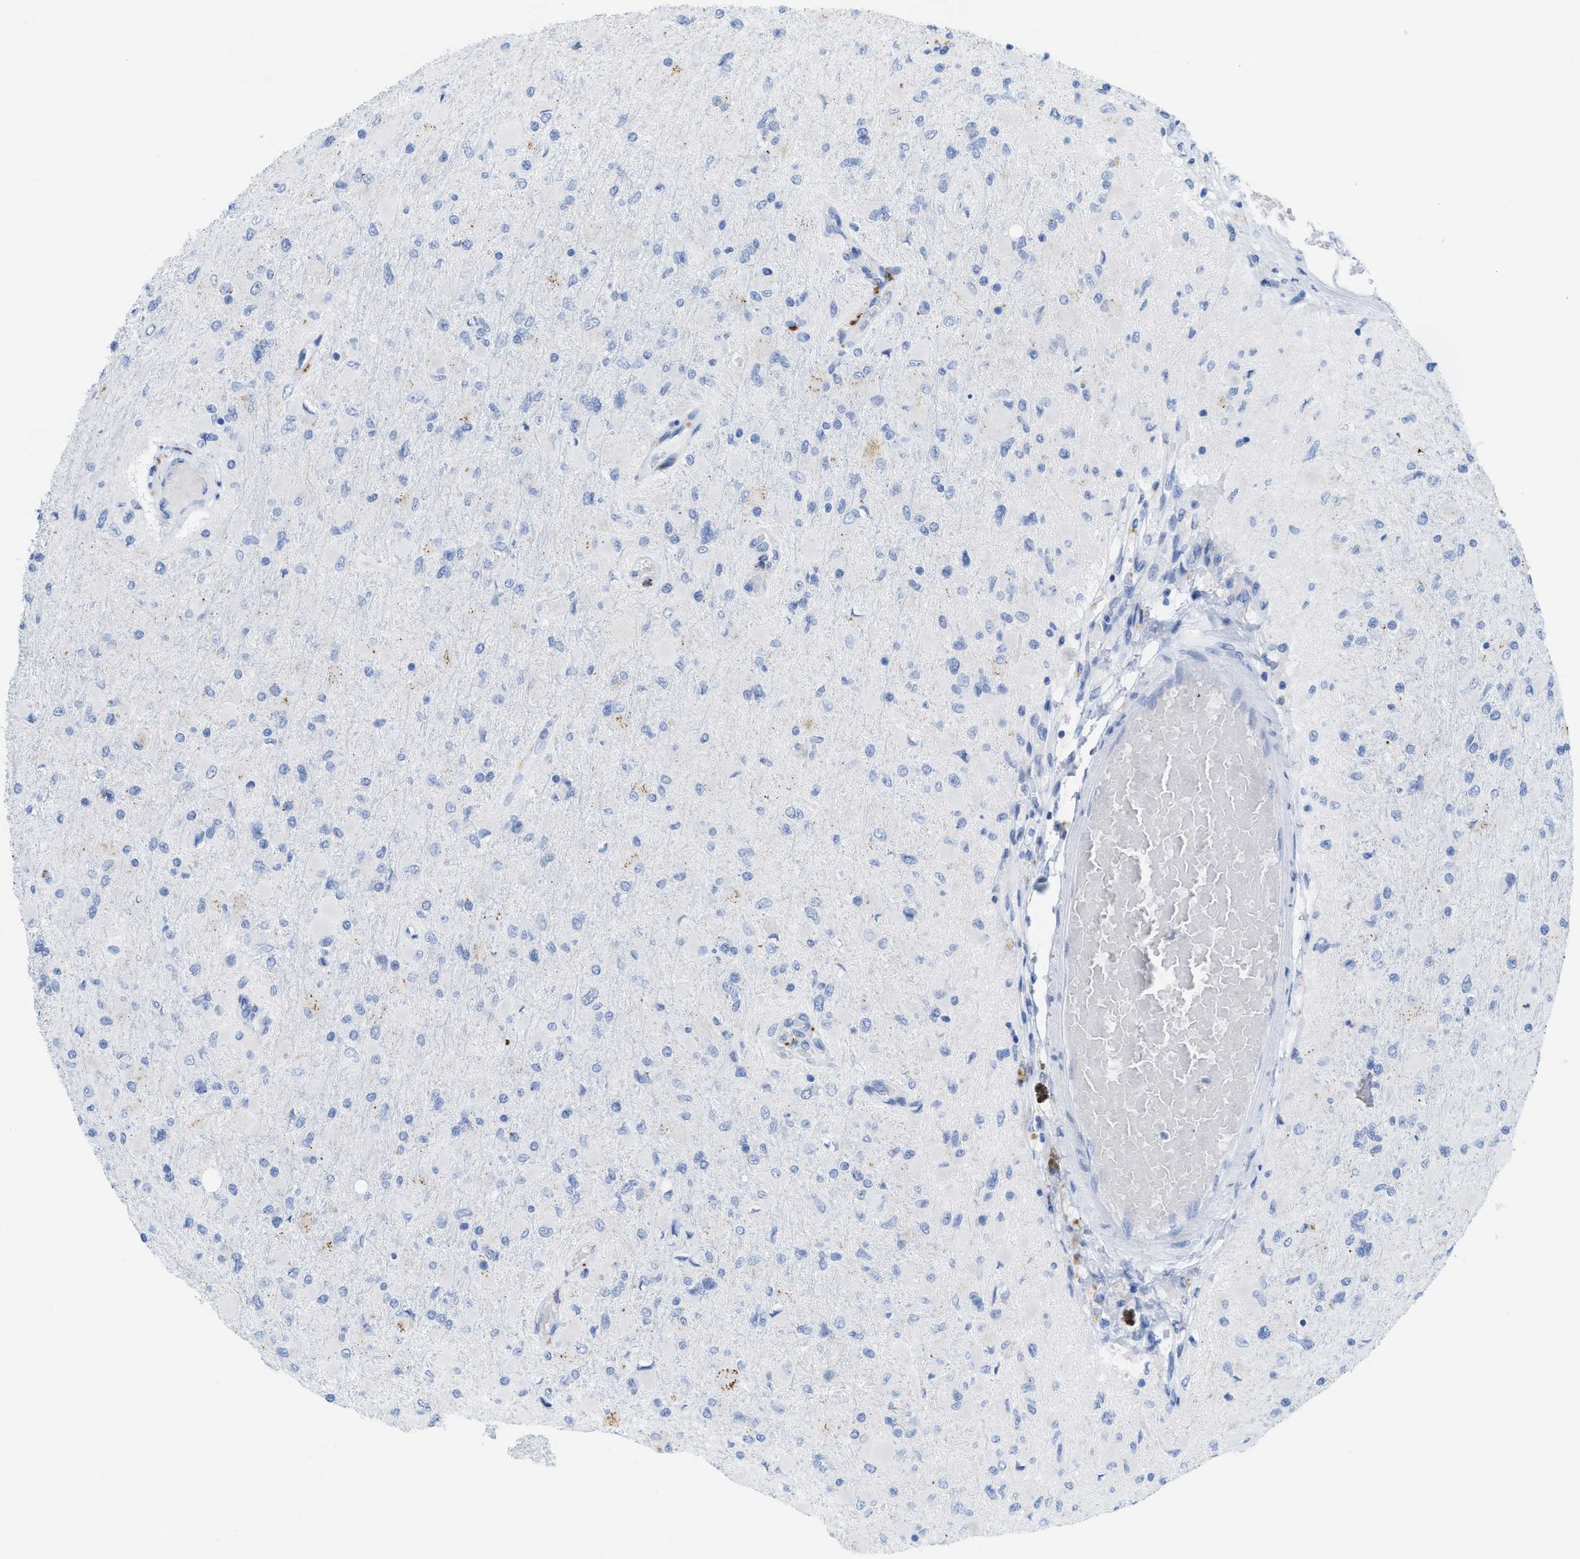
{"staining": {"intensity": "negative", "quantity": "none", "location": "none"}, "tissue": "glioma", "cell_type": "Tumor cells", "image_type": "cancer", "snomed": [{"axis": "morphology", "description": "Glioma, malignant, High grade"}, {"axis": "topography", "description": "Cerebral cortex"}], "caption": "Immunohistochemical staining of glioma displays no significant expression in tumor cells. (DAB (3,3'-diaminobenzidine) IHC visualized using brightfield microscopy, high magnification).", "gene": "WDR4", "patient": {"sex": "female", "age": 36}}